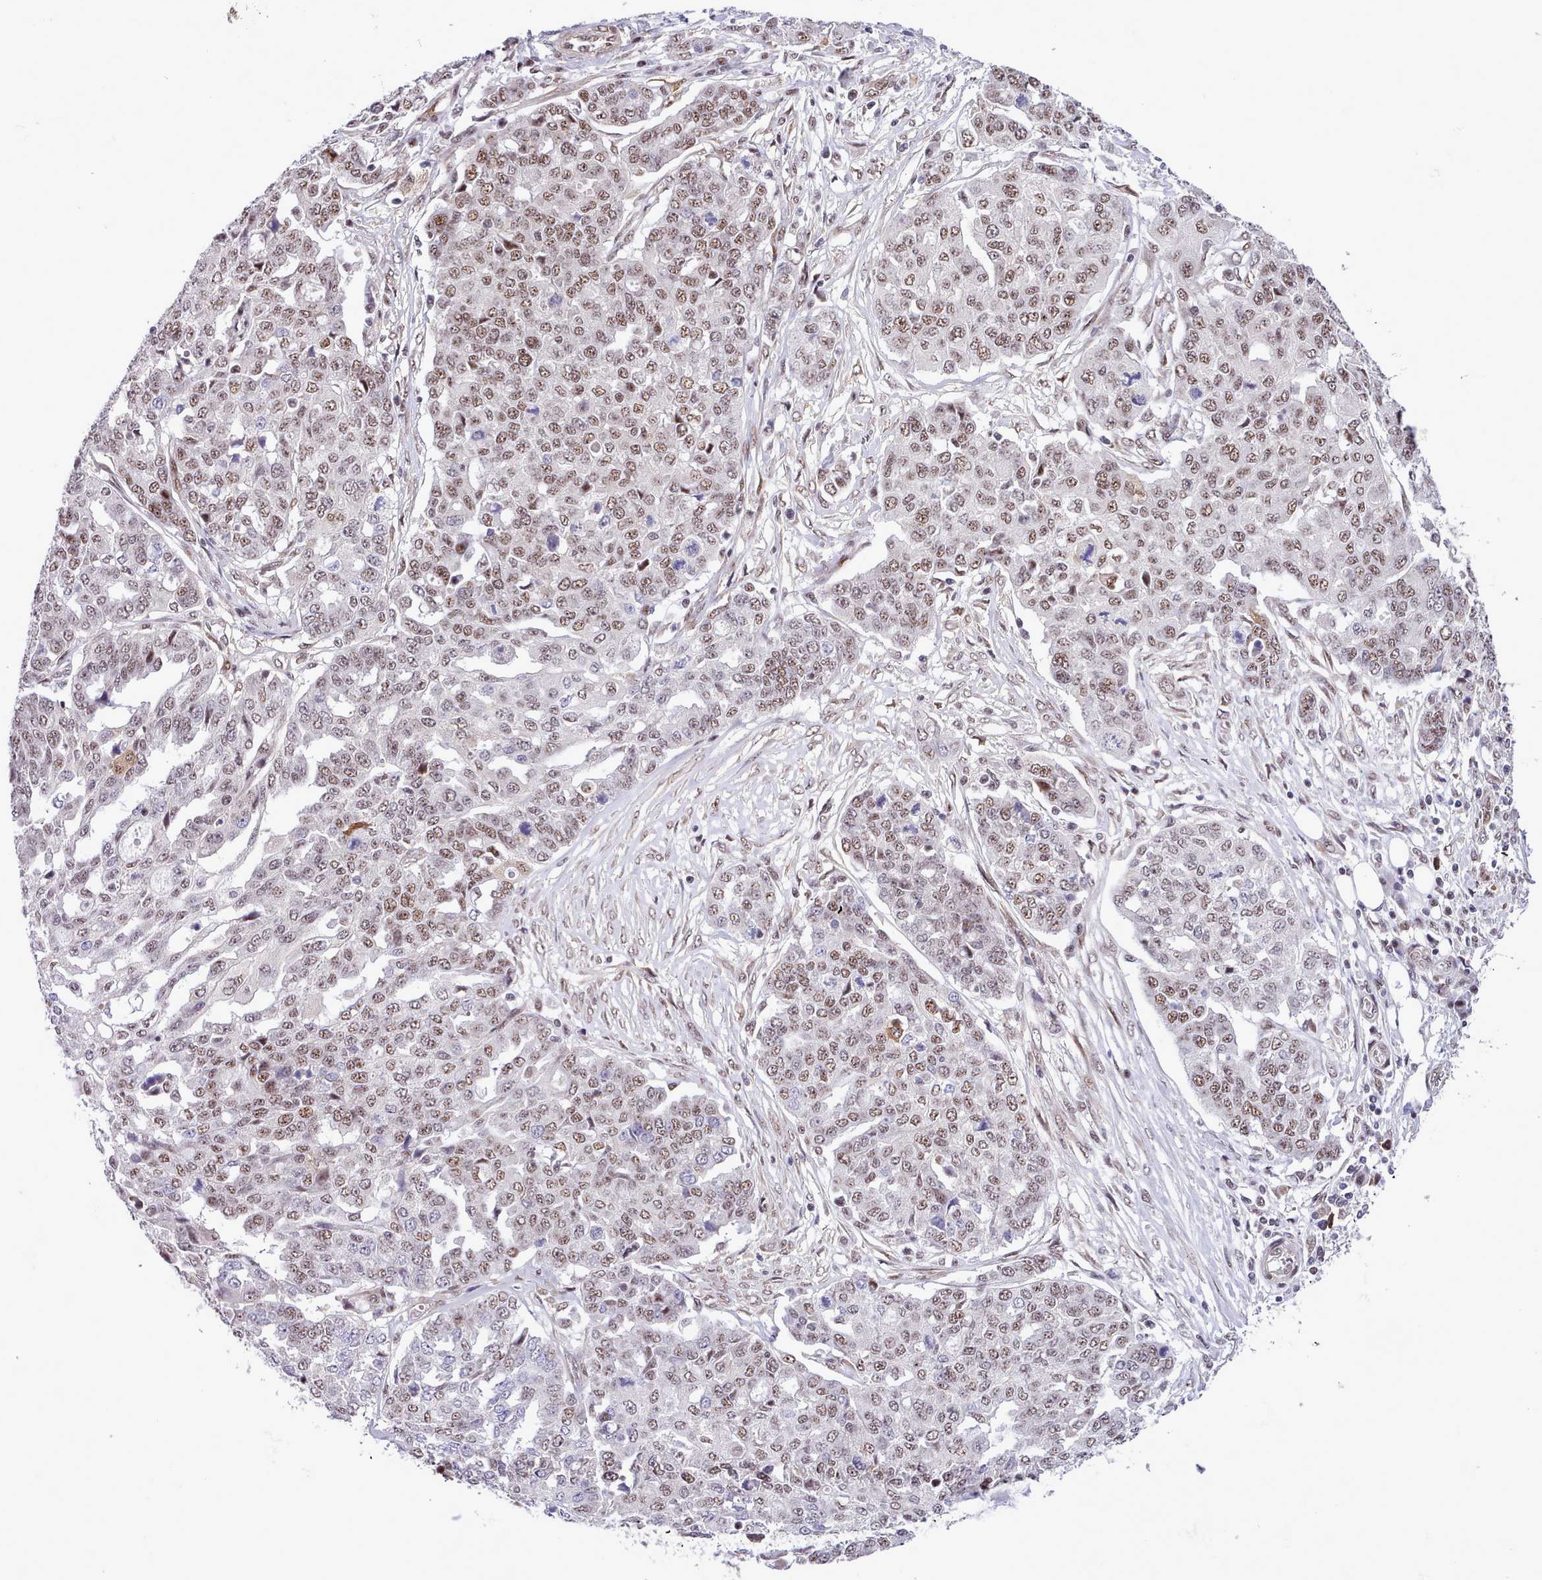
{"staining": {"intensity": "moderate", "quantity": ">75%", "location": "nuclear"}, "tissue": "ovarian cancer", "cell_type": "Tumor cells", "image_type": "cancer", "snomed": [{"axis": "morphology", "description": "Cystadenocarcinoma, serous, NOS"}, {"axis": "topography", "description": "Soft tissue"}, {"axis": "topography", "description": "Ovary"}], "caption": "Ovarian cancer stained with a protein marker shows moderate staining in tumor cells.", "gene": "HOXB7", "patient": {"sex": "female", "age": 57}}